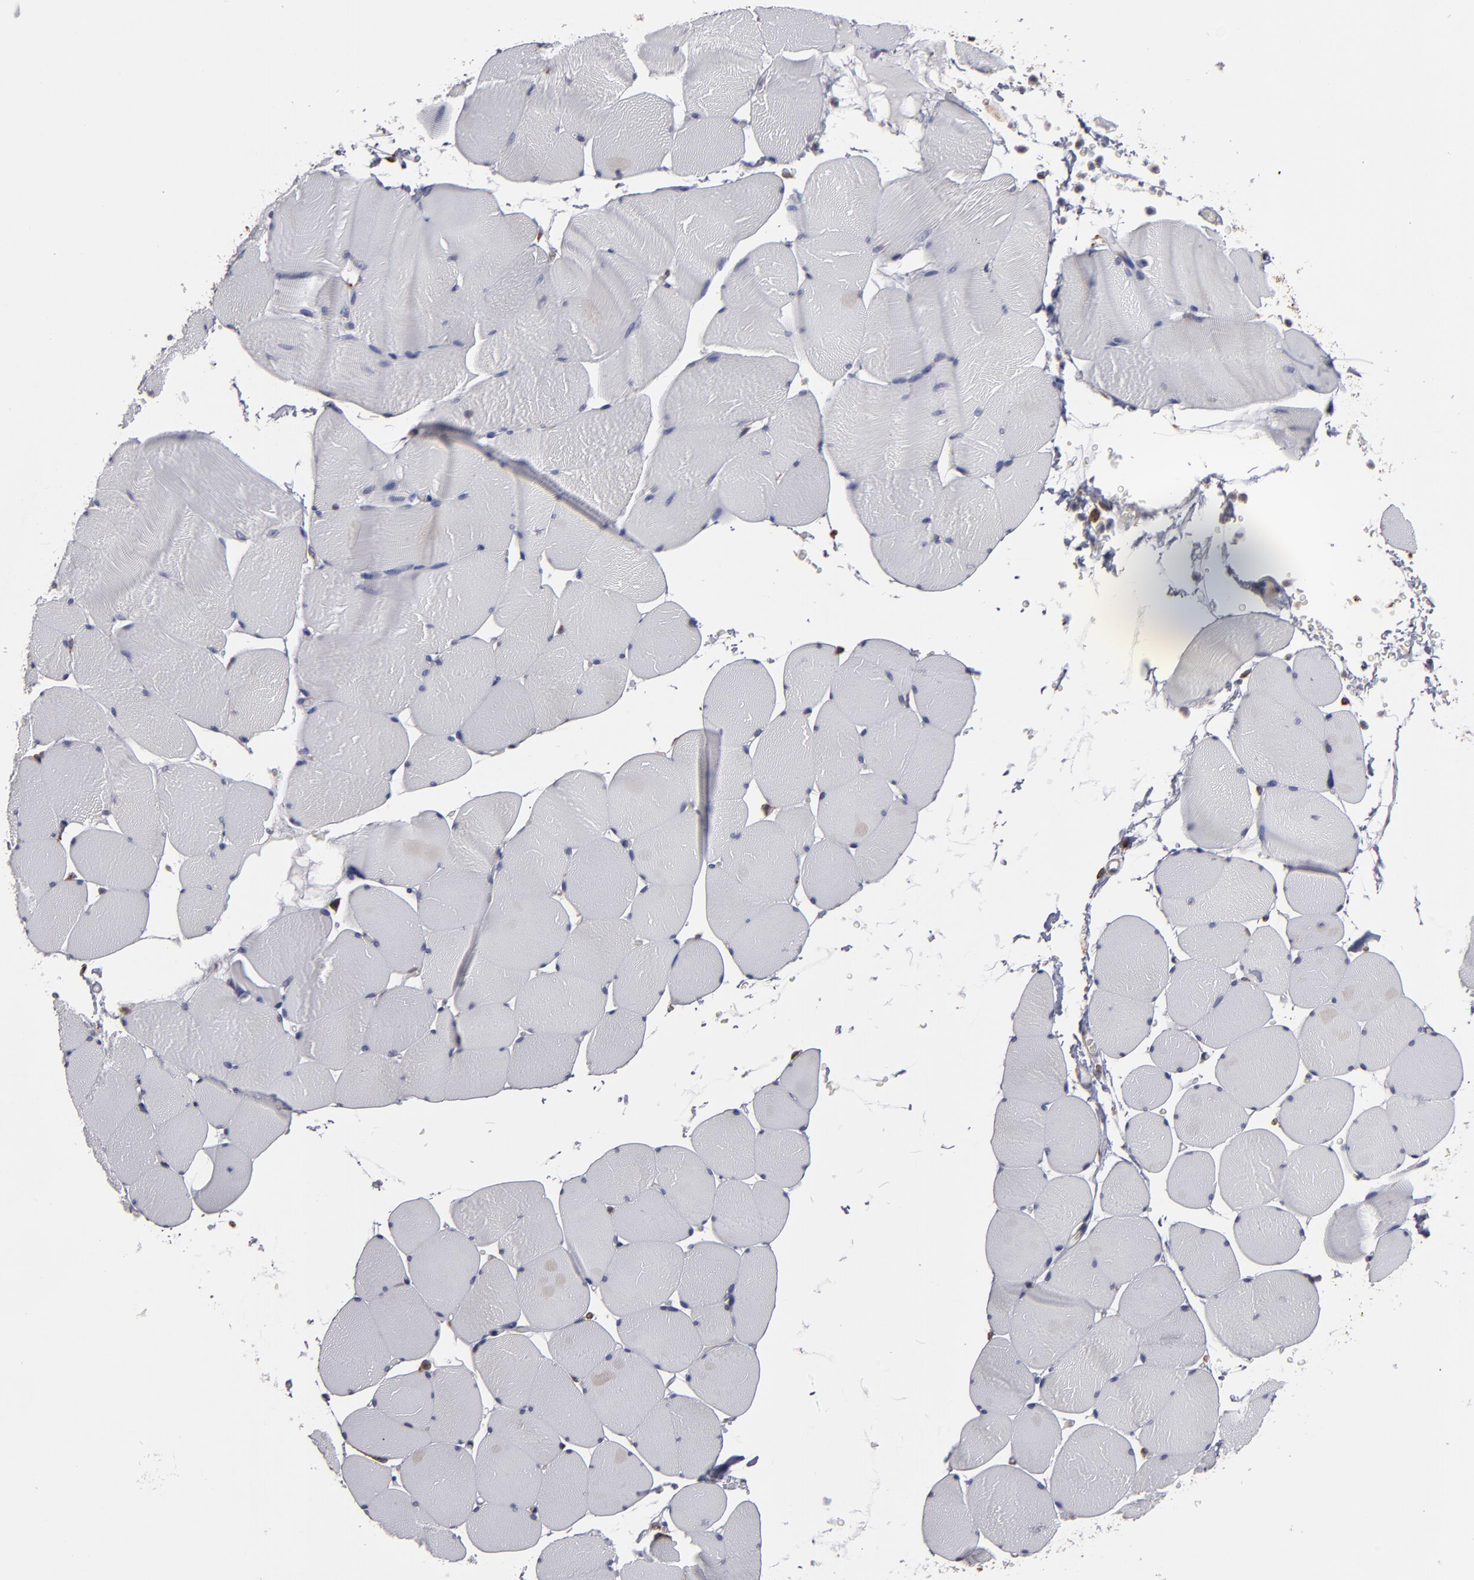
{"staining": {"intensity": "negative", "quantity": "none", "location": "none"}, "tissue": "skeletal muscle", "cell_type": "Myocytes", "image_type": "normal", "snomed": [{"axis": "morphology", "description": "Normal tissue, NOS"}, {"axis": "topography", "description": "Skeletal muscle"}], "caption": "Immunohistochemistry (IHC) image of unremarkable skeletal muscle: human skeletal muscle stained with DAB (3,3'-diaminobenzidine) shows no significant protein expression in myocytes. (Immunohistochemistry, brightfield microscopy, high magnification).", "gene": "SND1", "patient": {"sex": "male", "age": 62}}